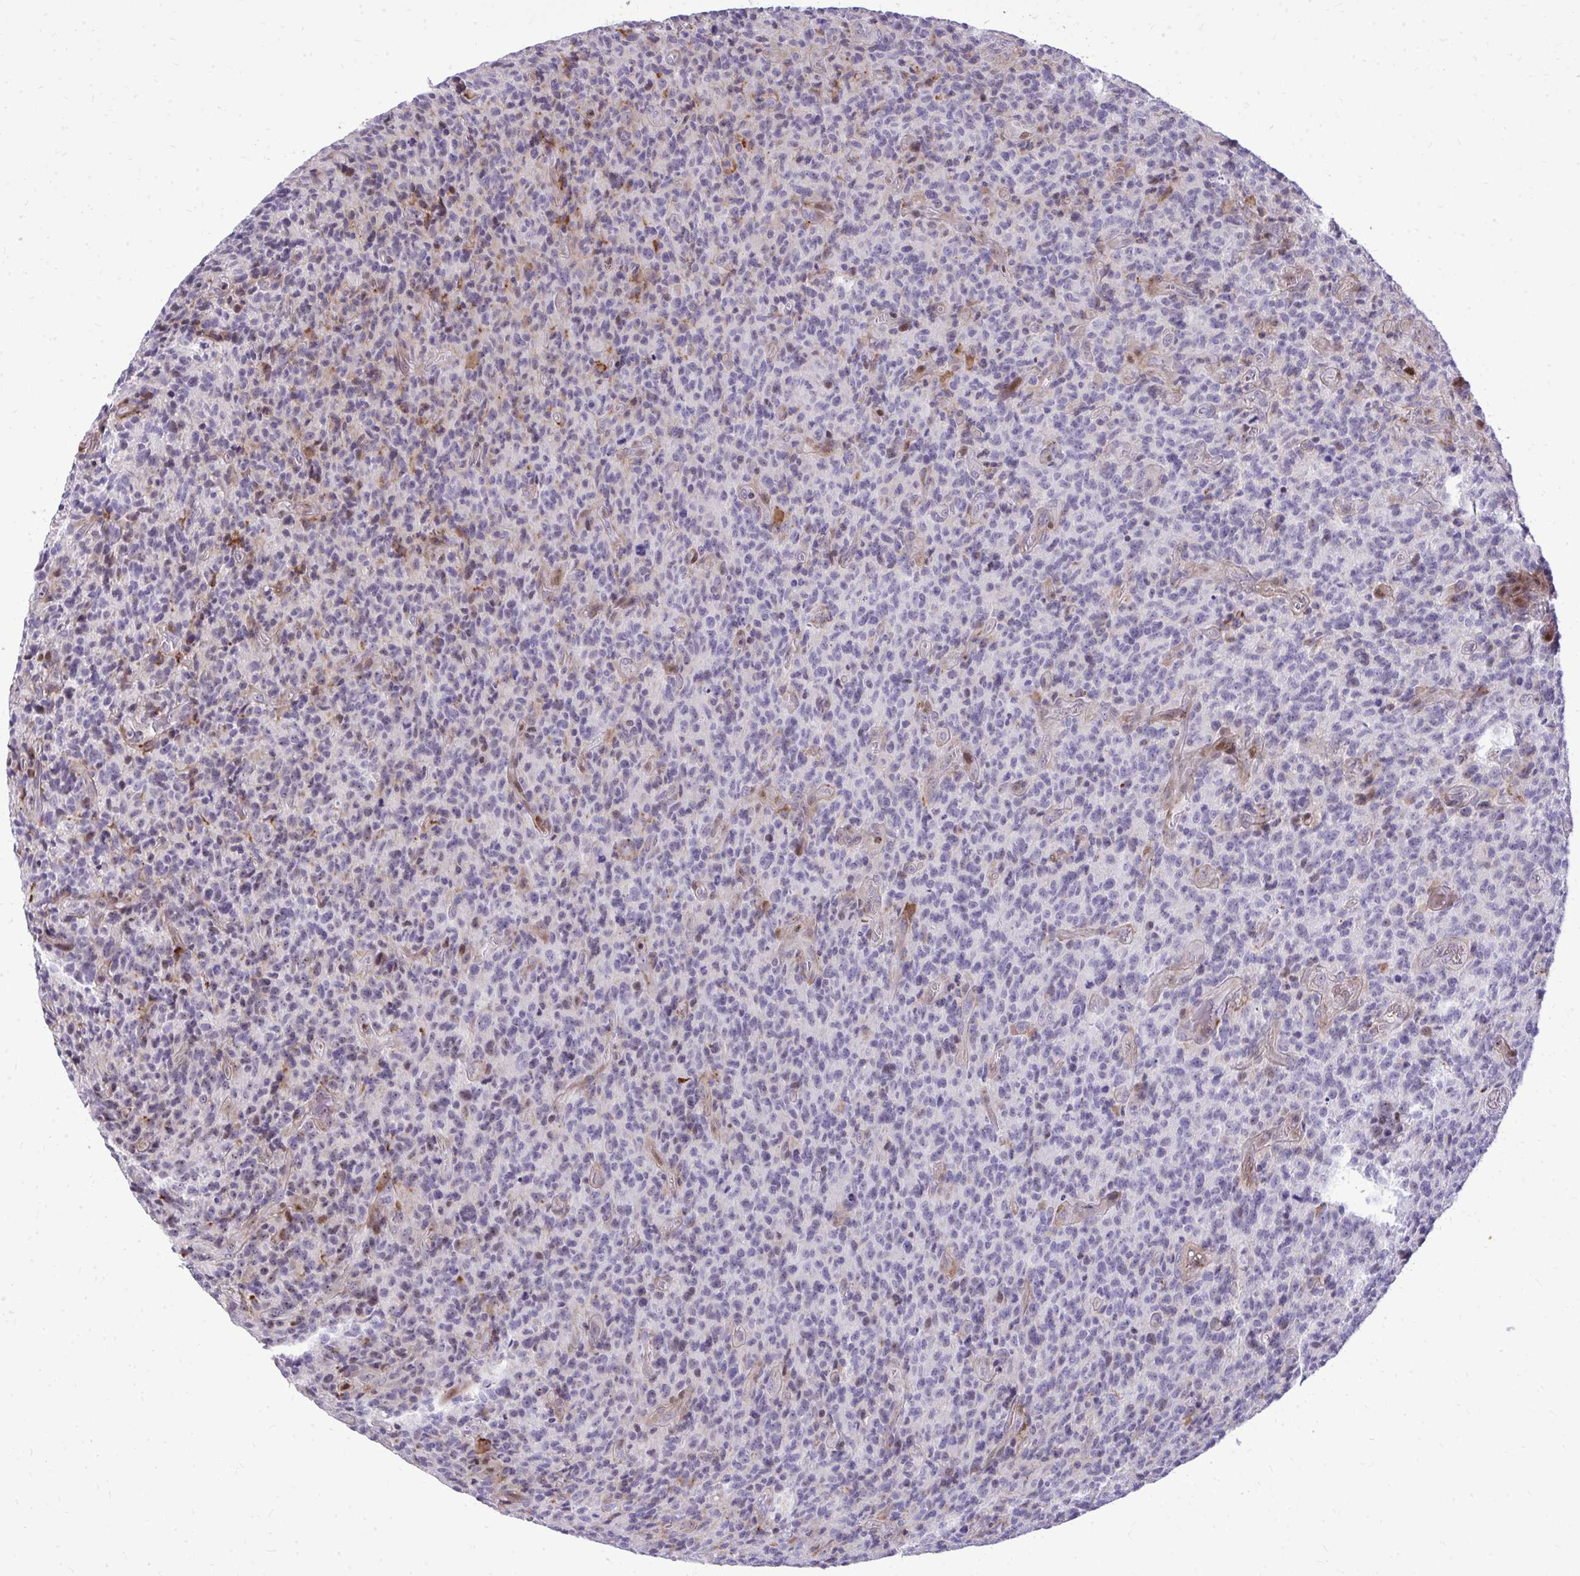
{"staining": {"intensity": "negative", "quantity": "none", "location": "none"}, "tissue": "glioma", "cell_type": "Tumor cells", "image_type": "cancer", "snomed": [{"axis": "morphology", "description": "Glioma, malignant, High grade"}, {"axis": "topography", "description": "Brain"}], "caption": "Malignant high-grade glioma was stained to show a protein in brown. There is no significant staining in tumor cells.", "gene": "DLX4", "patient": {"sex": "male", "age": 76}}